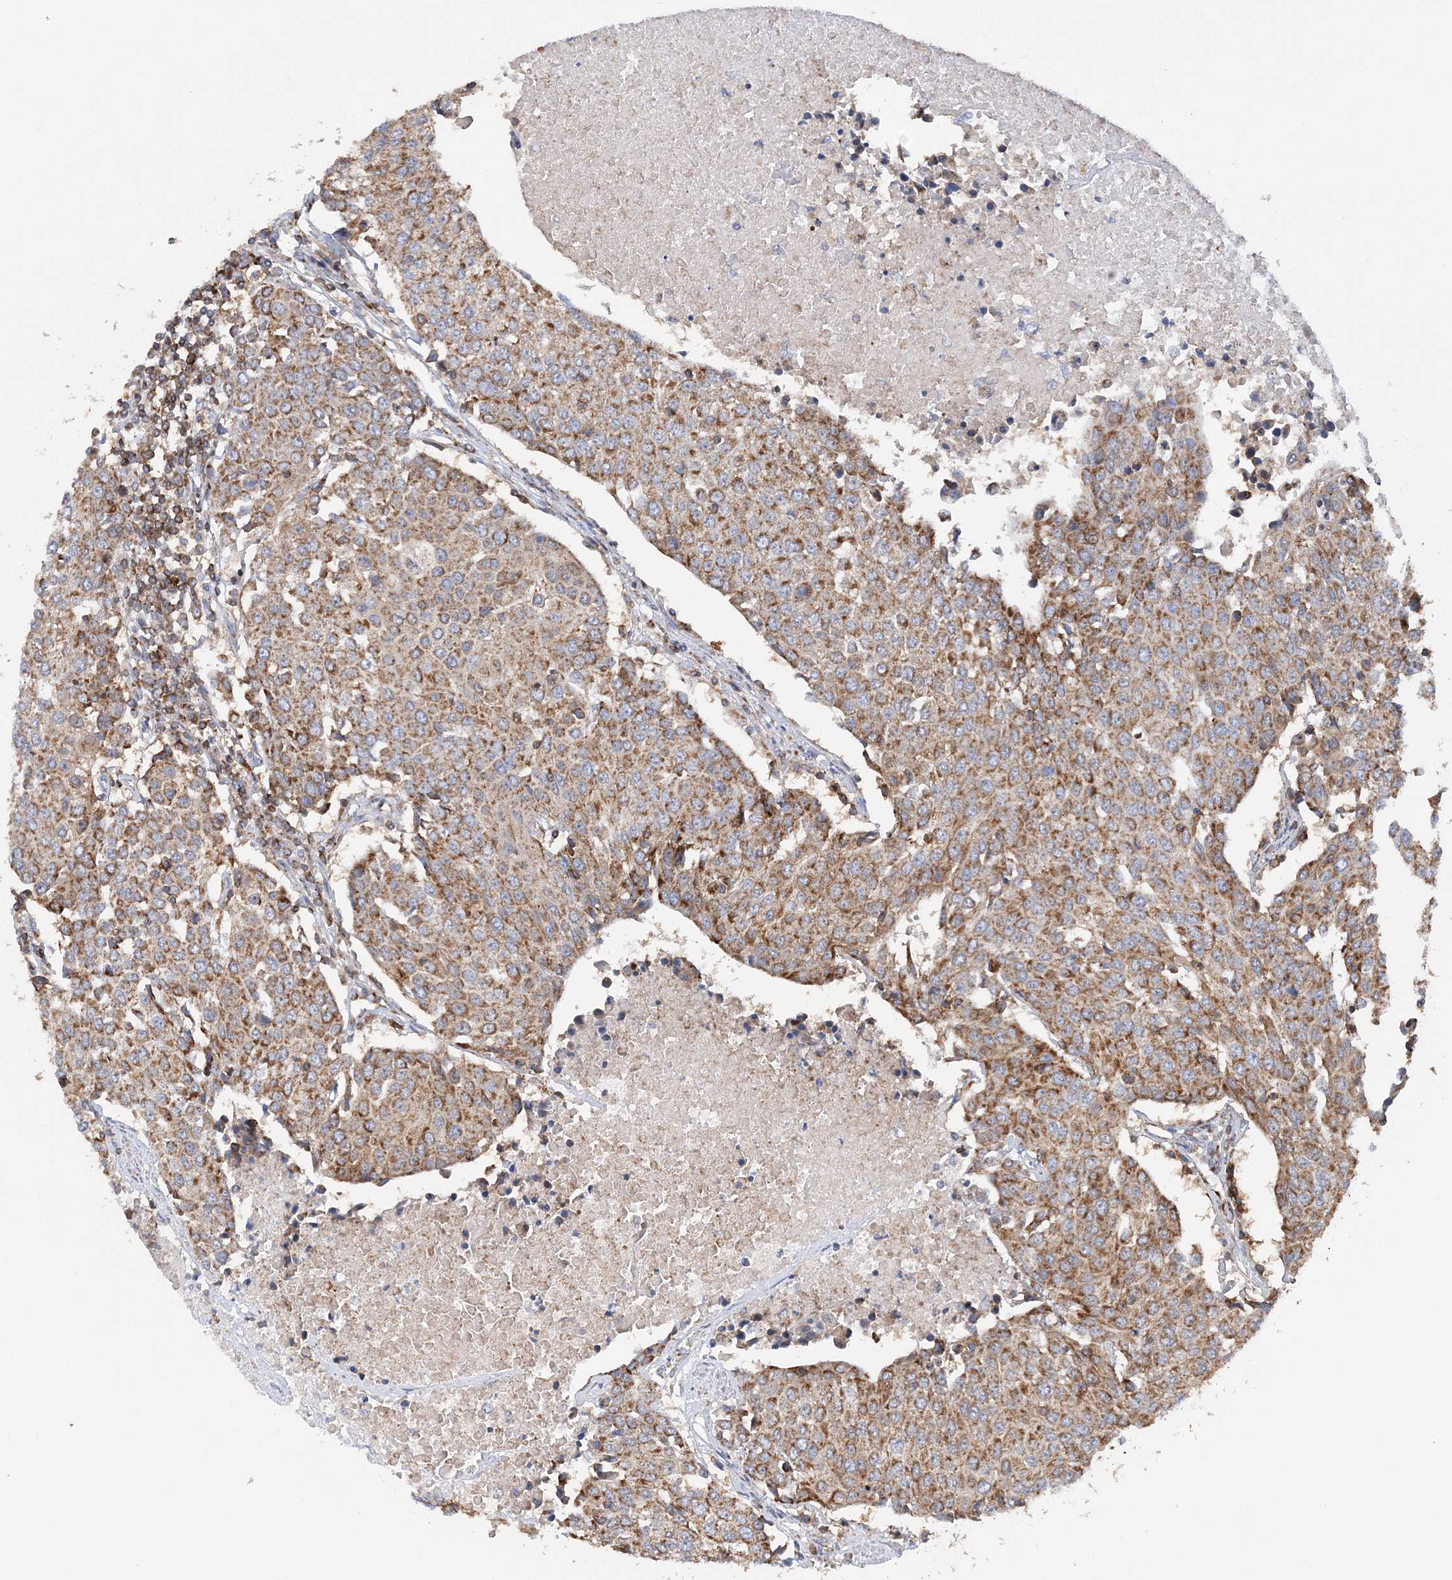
{"staining": {"intensity": "moderate", "quantity": ">75%", "location": "cytoplasmic/membranous"}, "tissue": "urothelial cancer", "cell_type": "Tumor cells", "image_type": "cancer", "snomed": [{"axis": "morphology", "description": "Urothelial carcinoma, High grade"}, {"axis": "topography", "description": "Urinary bladder"}], "caption": "Urothelial cancer stained with immunohistochemistry (IHC) displays moderate cytoplasmic/membranous expression in about >75% of tumor cells.", "gene": "TTC32", "patient": {"sex": "female", "age": 85}}